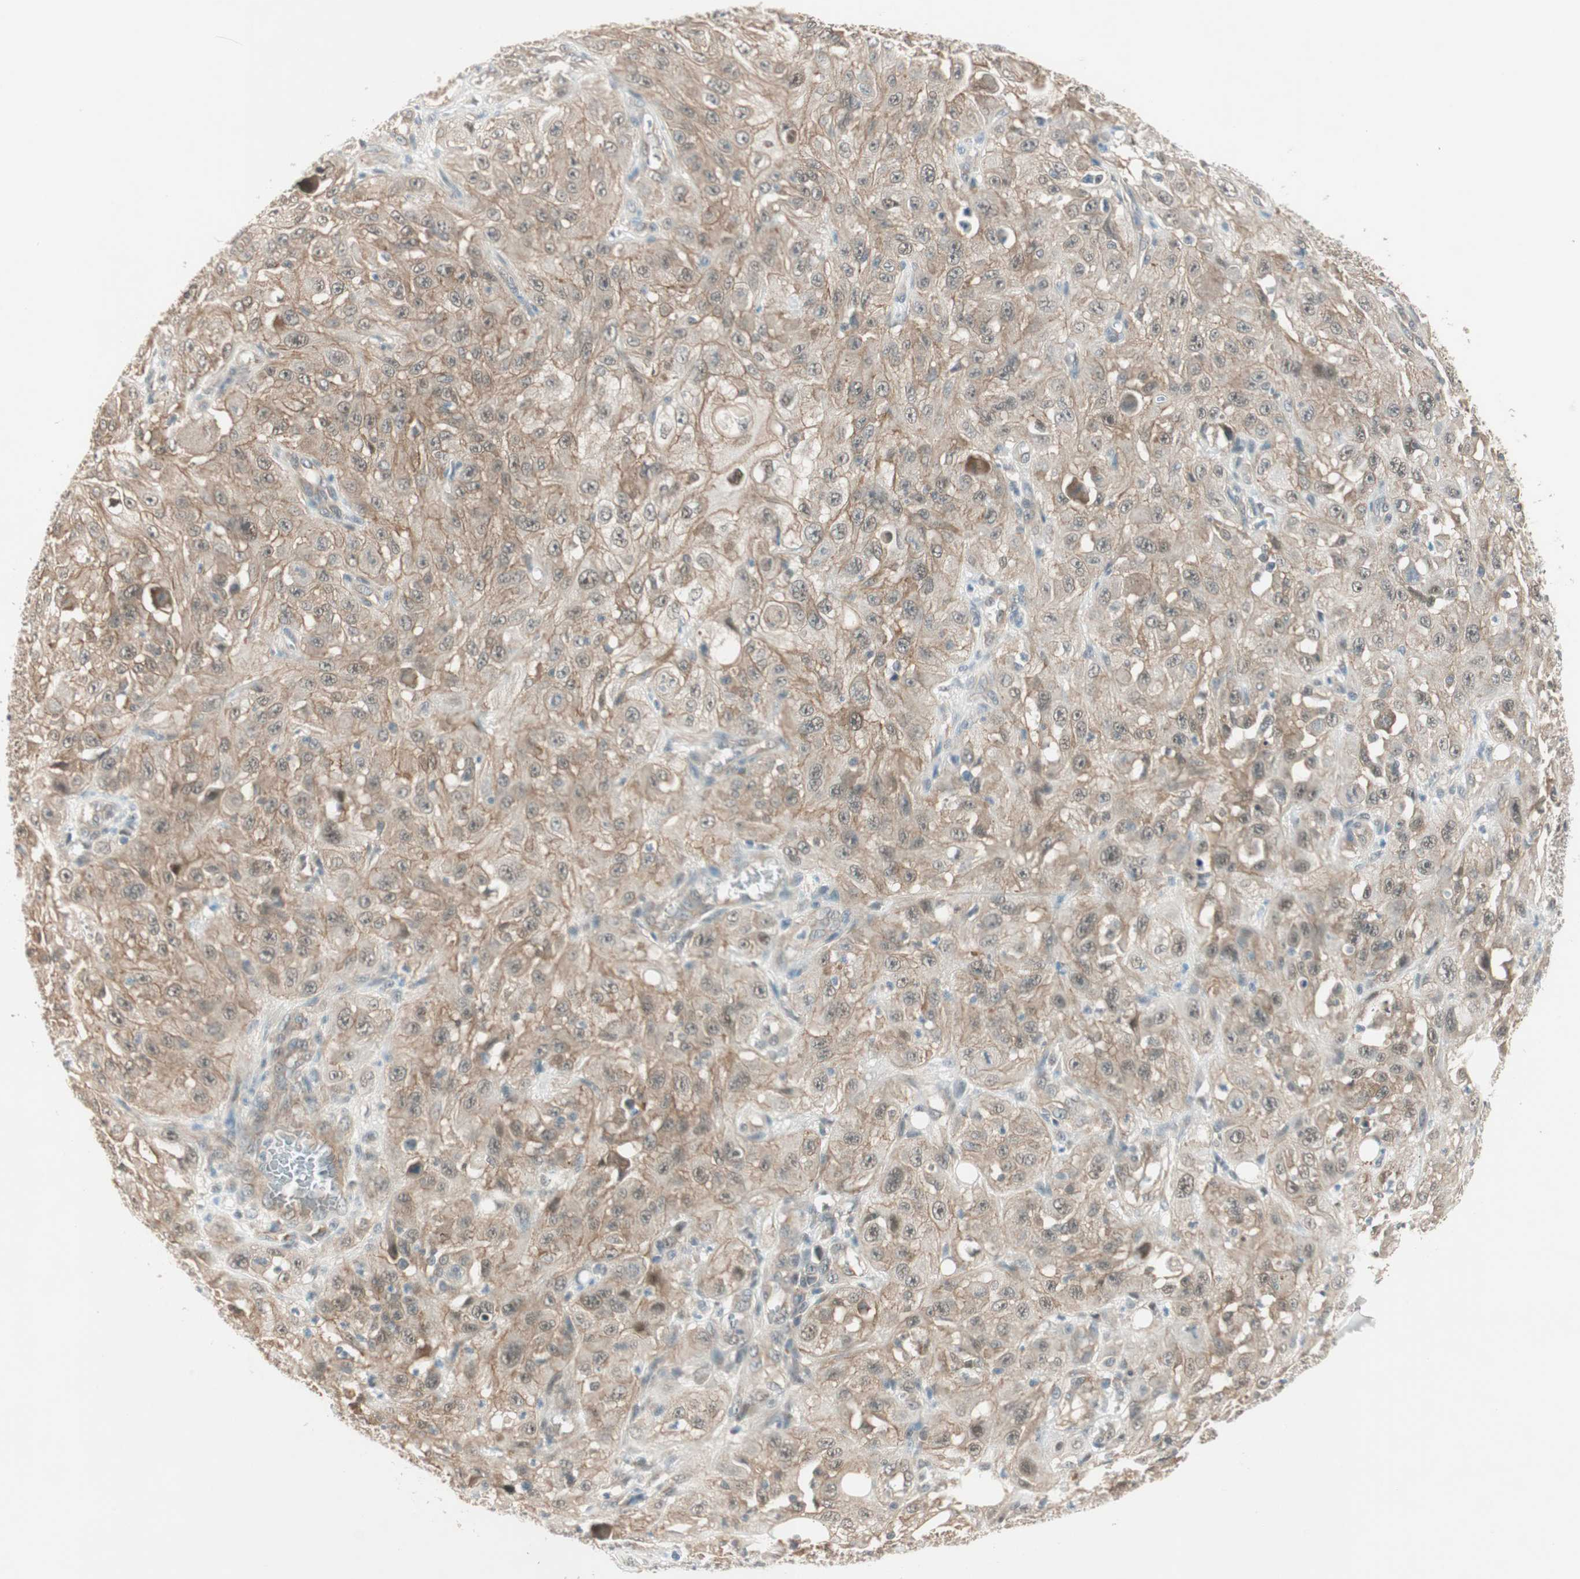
{"staining": {"intensity": "moderate", "quantity": ">75%", "location": "cytoplasmic/membranous"}, "tissue": "skin cancer", "cell_type": "Tumor cells", "image_type": "cancer", "snomed": [{"axis": "morphology", "description": "Squamous cell carcinoma, NOS"}, {"axis": "morphology", "description": "Squamous cell carcinoma, metastatic, NOS"}, {"axis": "topography", "description": "Skin"}, {"axis": "topography", "description": "Lymph node"}], "caption": "Skin cancer (squamous cell carcinoma) stained for a protein reveals moderate cytoplasmic/membranous positivity in tumor cells. The staining was performed using DAB (3,3'-diaminobenzidine) to visualize the protein expression in brown, while the nuclei were stained in blue with hematoxylin (Magnification: 20x).", "gene": "PSMD8", "patient": {"sex": "male", "age": 75}}